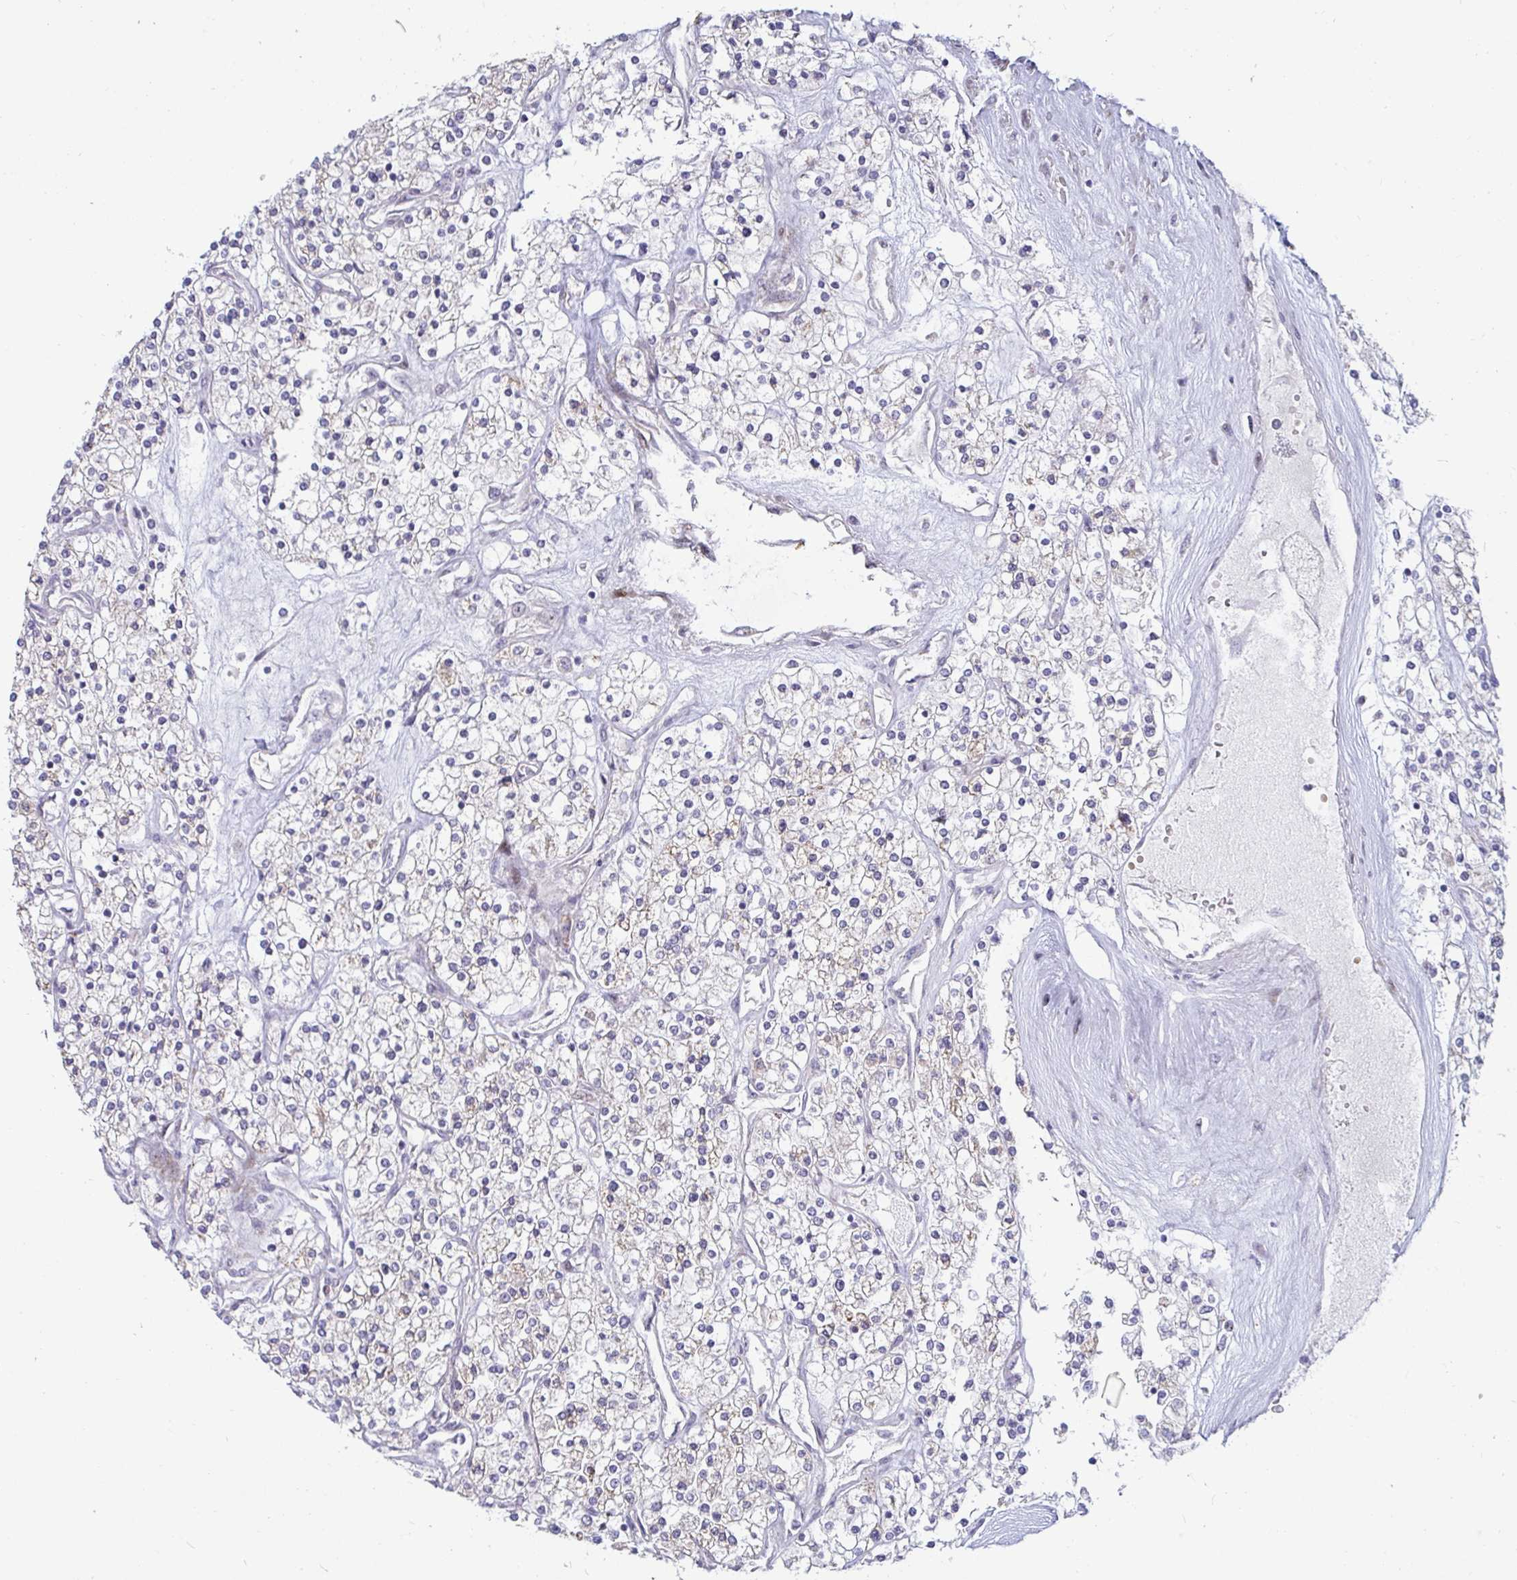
{"staining": {"intensity": "negative", "quantity": "none", "location": "none"}, "tissue": "renal cancer", "cell_type": "Tumor cells", "image_type": "cancer", "snomed": [{"axis": "morphology", "description": "Adenocarcinoma, NOS"}, {"axis": "topography", "description": "Kidney"}], "caption": "Immunohistochemistry (IHC) micrograph of neoplastic tissue: human renal adenocarcinoma stained with DAB displays no significant protein staining in tumor cells.", "gene": "DZIP1", "patient": {"sex": "male", "age": 80}}